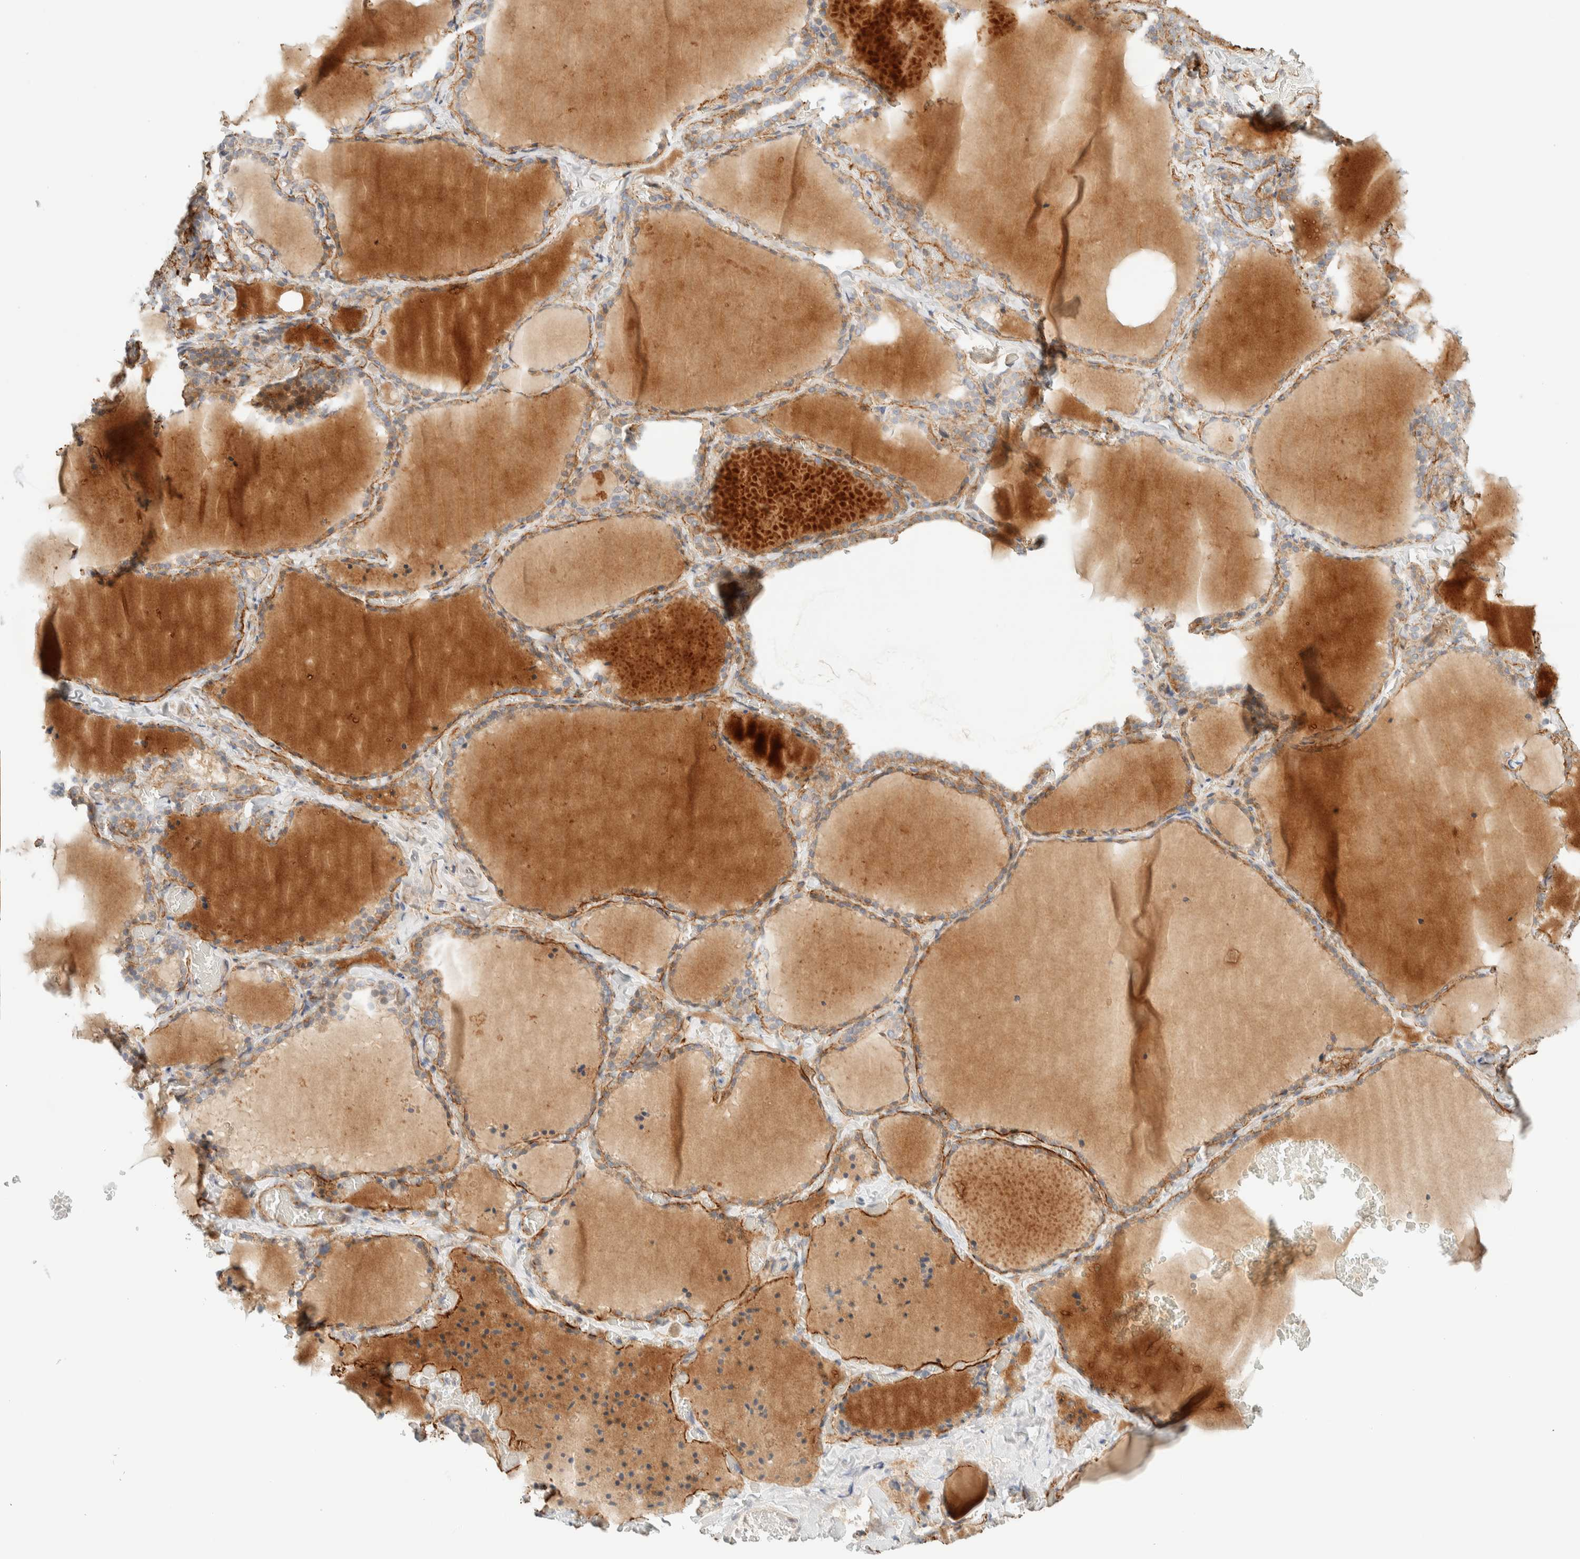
{"staining": {"intensity": "weak", "quantity": ">75%", "location": "cytoplasmic/membranous"}, "tissue": "thyroid gland", "cell_type": "Glandular cells", "image_type": "normal", "snomed": [{"axis": "morphology", "description": "Normal tissue, NOS"}, {"axis": "topography", "description": "Thyroid gland"}], "caption": "A brown stain labels weak cytoplasmic/membranous staining of a protein in glandular cells of normal human thyroid gland.", "gene": "FAT1", "patient": {"sex": "female", "age": 22}}